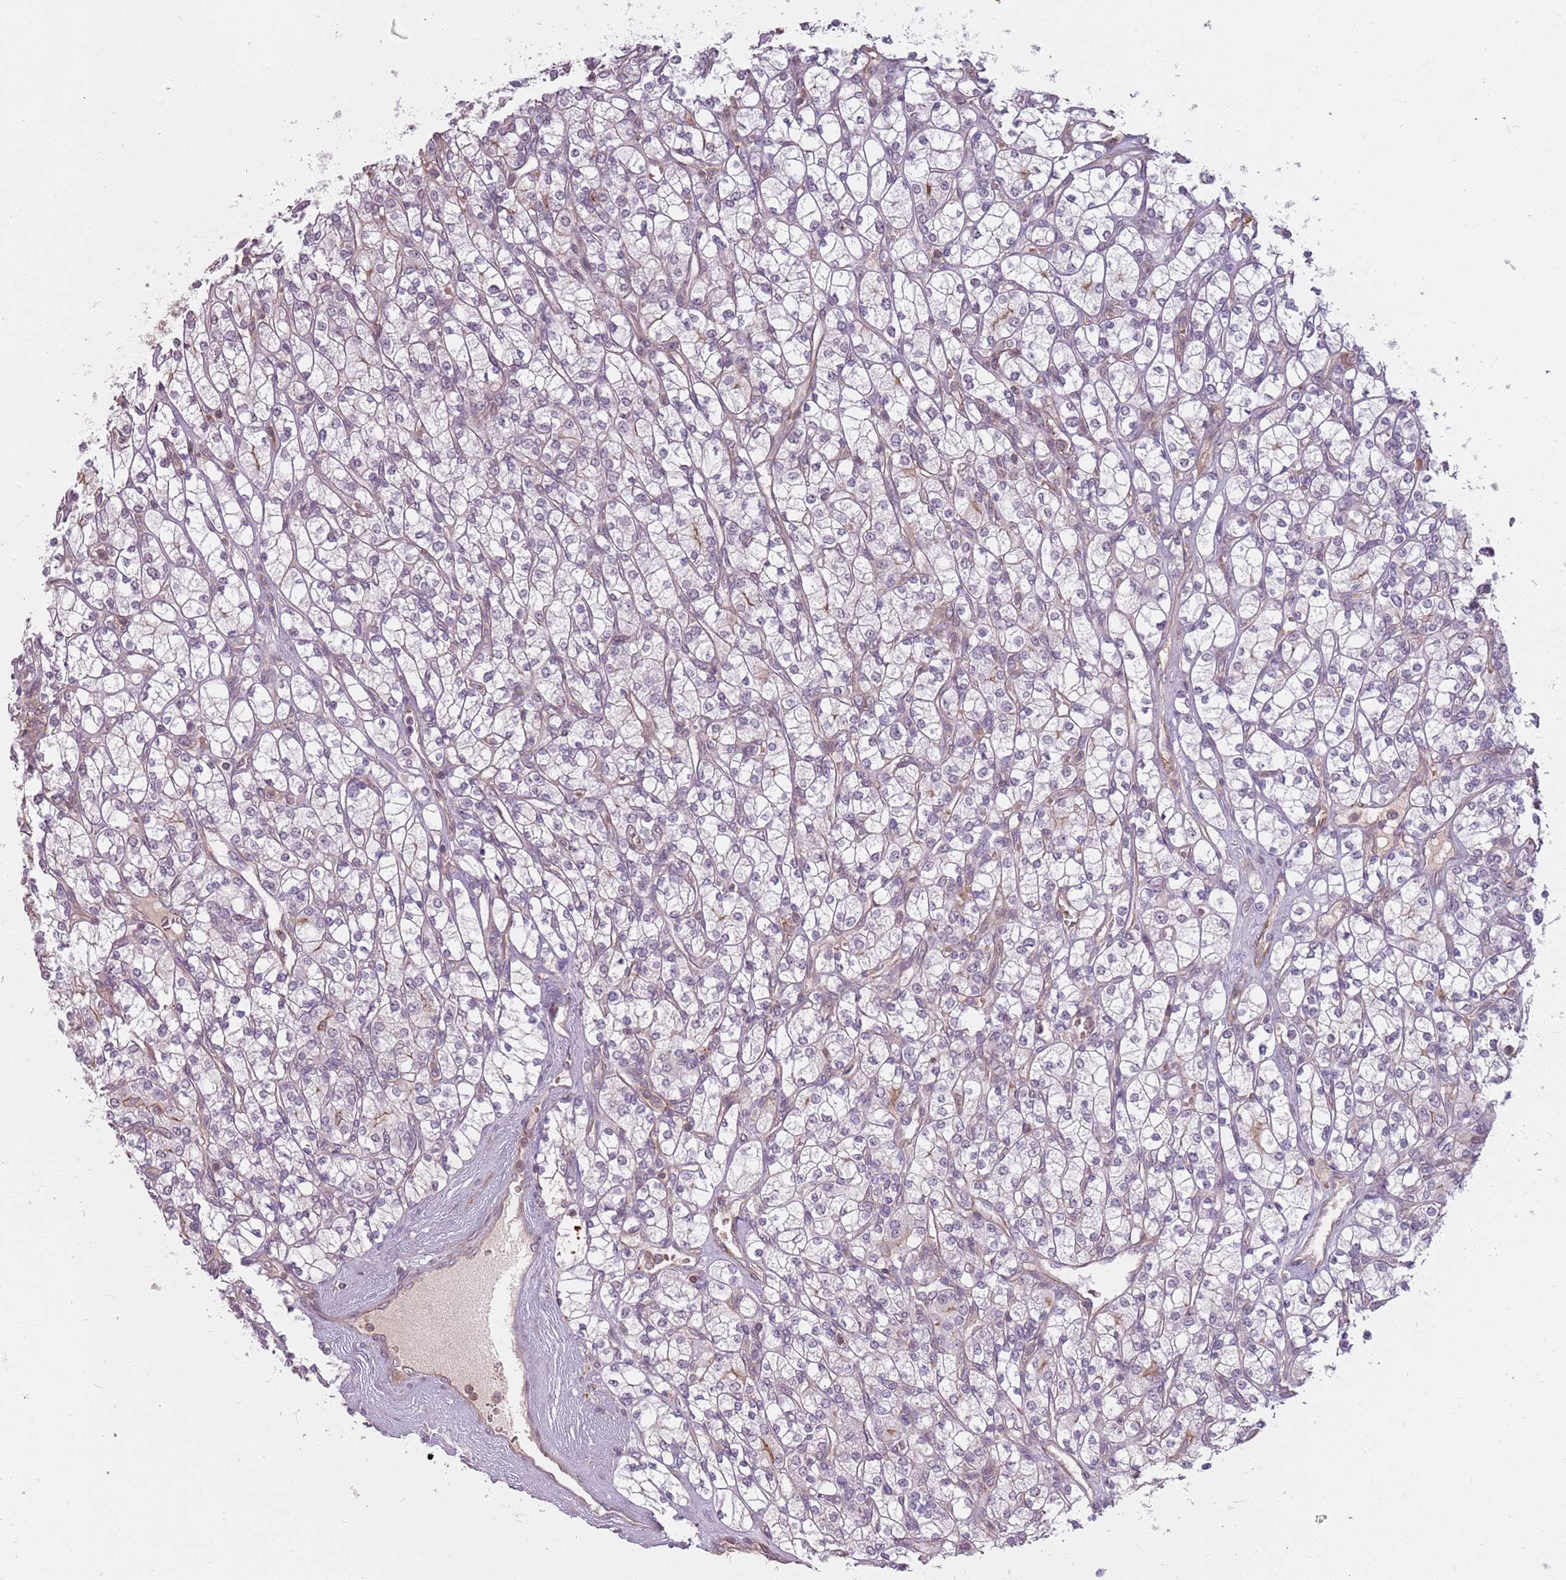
{"staining": {"intensity": "negative", "quantity": "none", "location": "none"}, "tissue": "renal cancer", "cell_type": "Tumor cells", "image_type": "cancer", "snomed": [{"axis": "morphology", "description": "Adenocarcinoma, NOS"}, {"axis": "topography", "description": "Kidney"}], "caption": "Human renal cancer (adenocarcinoma) stained for a protein using IHC reveals no staining in tumor cells.", "gene": "PPP1R14C", "patient": {"sex": "male", "age": 77}}